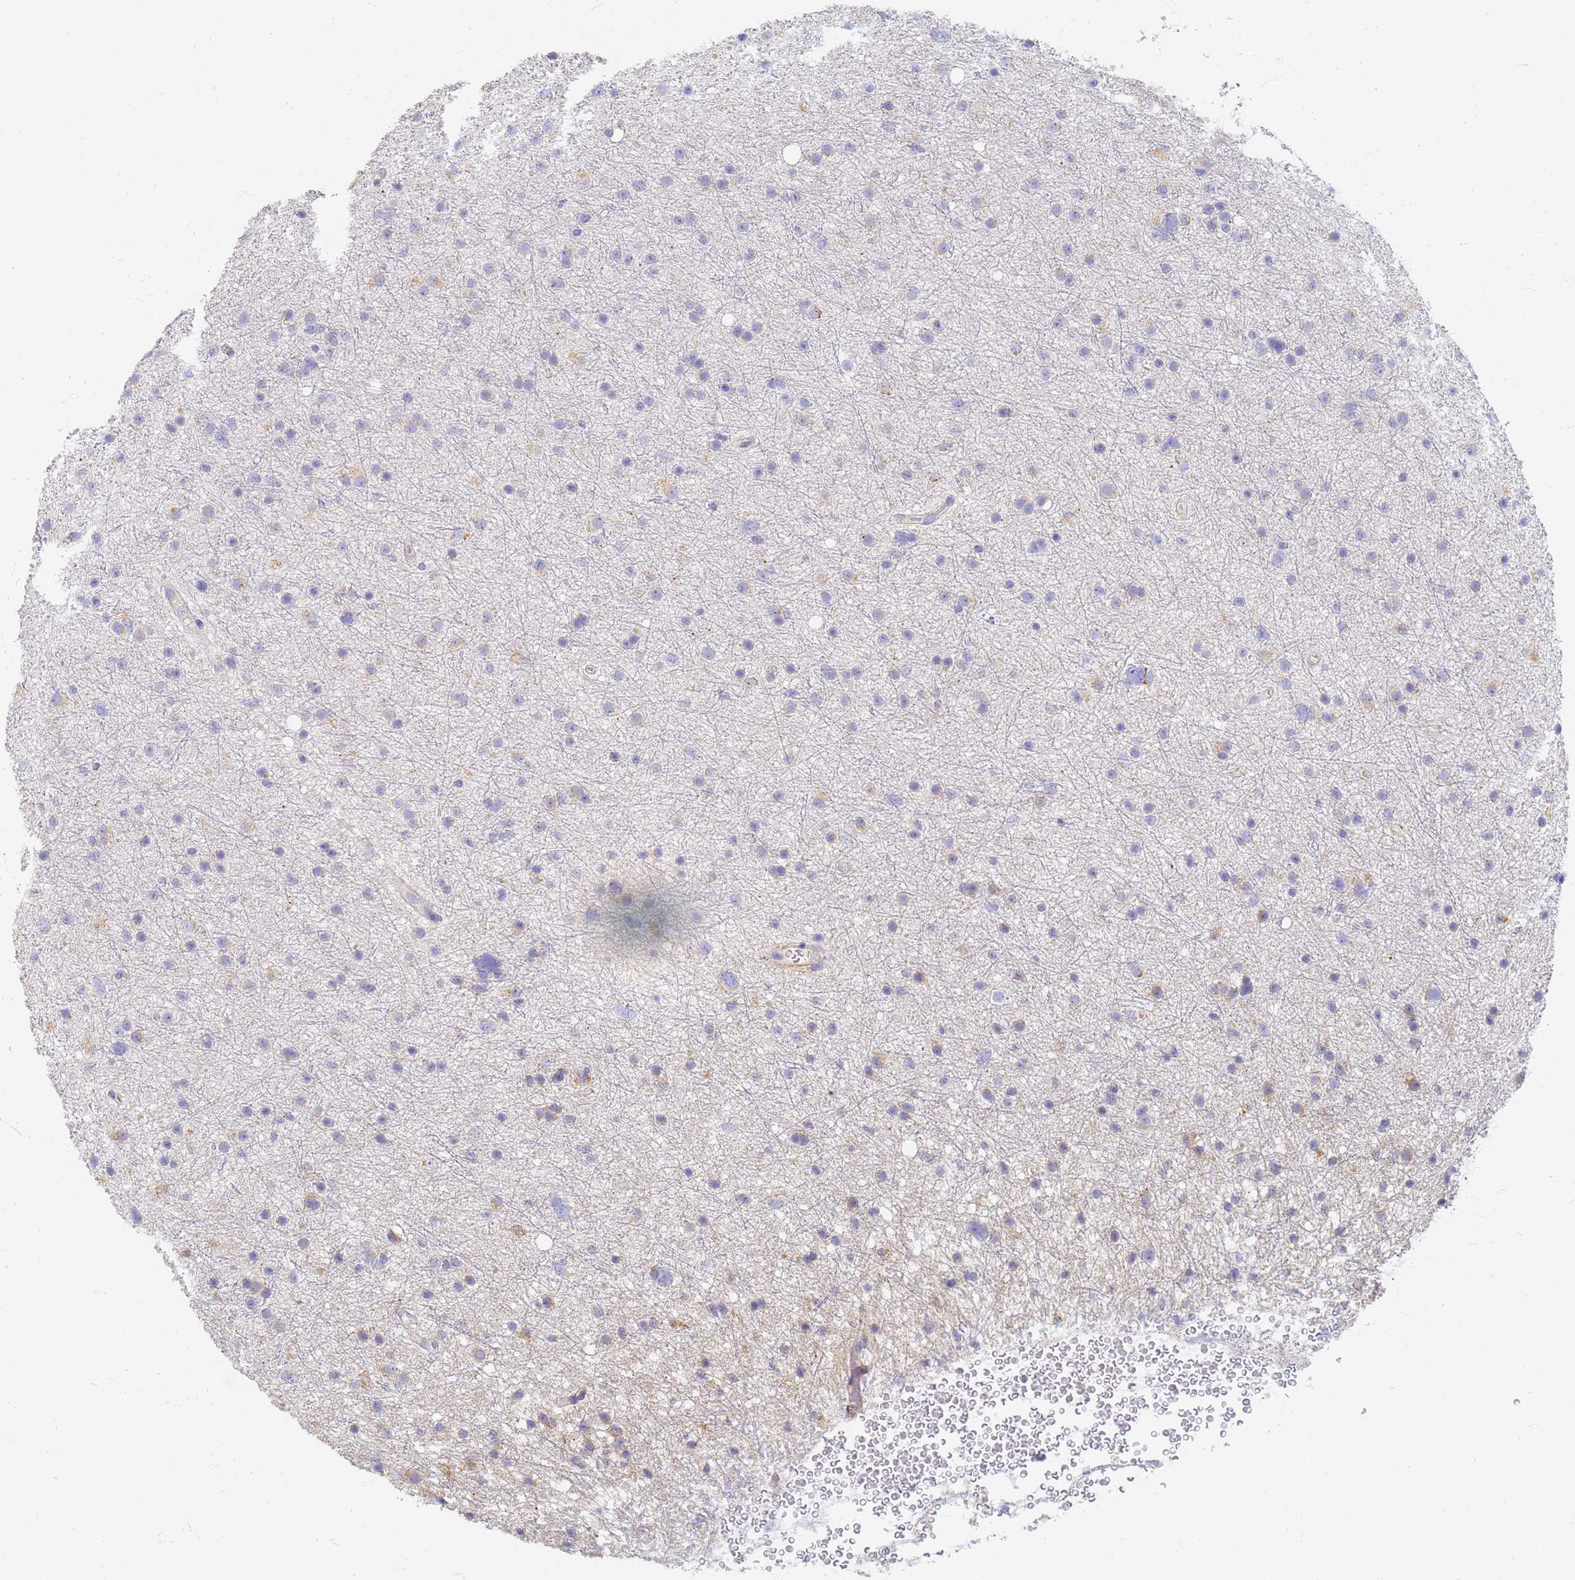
{"staining": {"intensity": "weak", "quantity": "<25%", "location": "cytoplasmic/membranous"}, "tissue": "glioma", "cell_type": "Tumor cells", "image_type": "cancer", "snomed": [{"axis": "morphology", "description": "Glioma, malignant, Low grade"}, {"axis": "topography", "description": "Cerebral cortex"}], "caption": "Immunohistochemistry (IHC) photomicrograph of glioma stained for a protein (brown), which shows no staining in tumor cells.", "gene": "UTP23", "patient": {"sex": "female", "age": 39}}